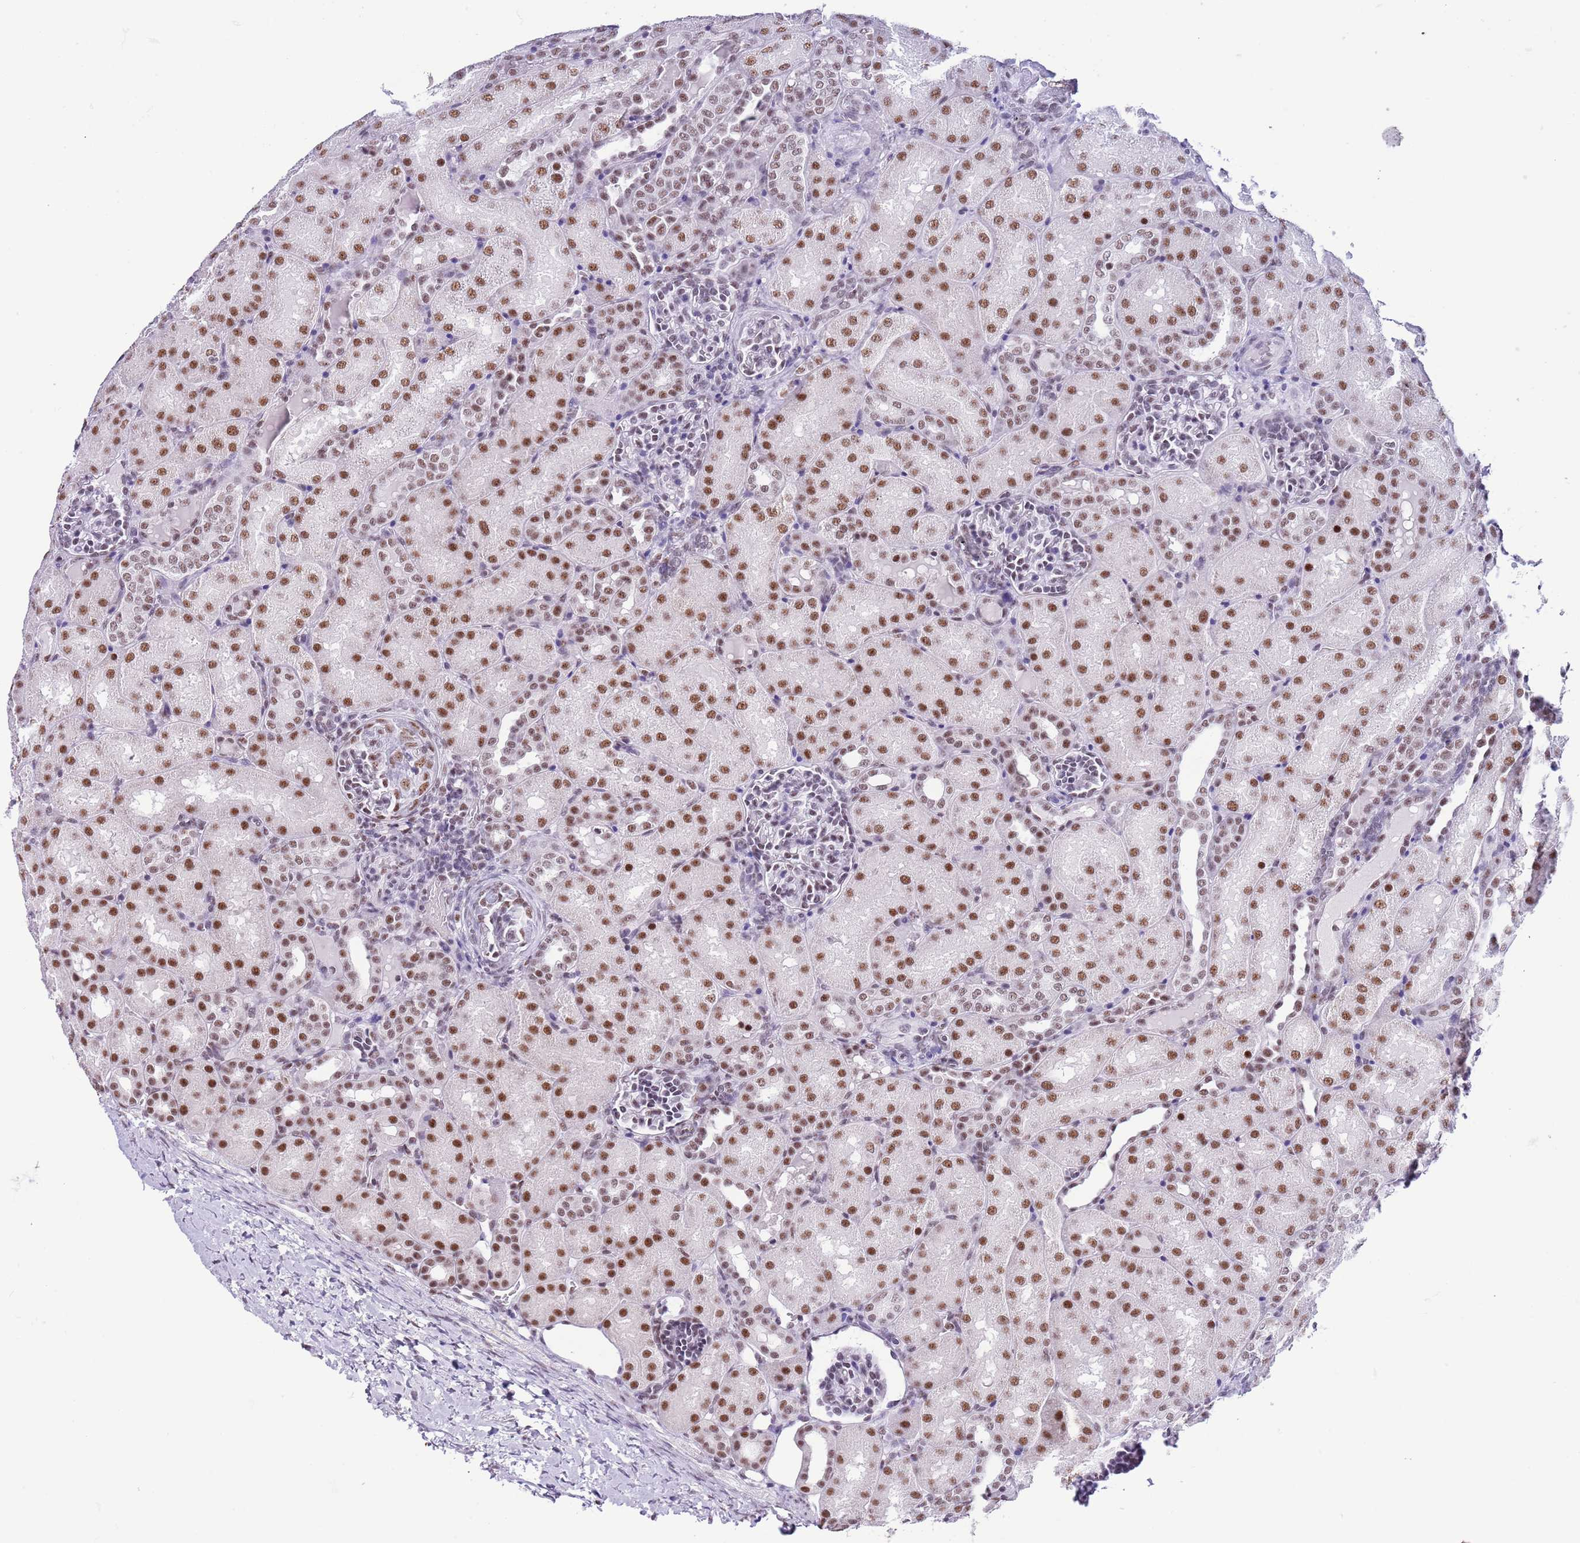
{"staining": {"intensity": "moderate", "quantity": "25%-75%", "location": "nuclear"}, "tissue": "kidney", "cell_type": "Cells in glomeruli", "image_type": "normal", "snomed": [{"axis": "morphology", "description": "Normal tissue, NOS"}, {"axis": "topography", "description": "Kidney"}], "caption": "About 25%-75% of cells in glomeruli in benign kidney reveal moderate nuclear protein staining as visualized by brown immunohistochemical staining.", "gene": "SF3A2", "patient": {"sex": "male", "age": 1}}